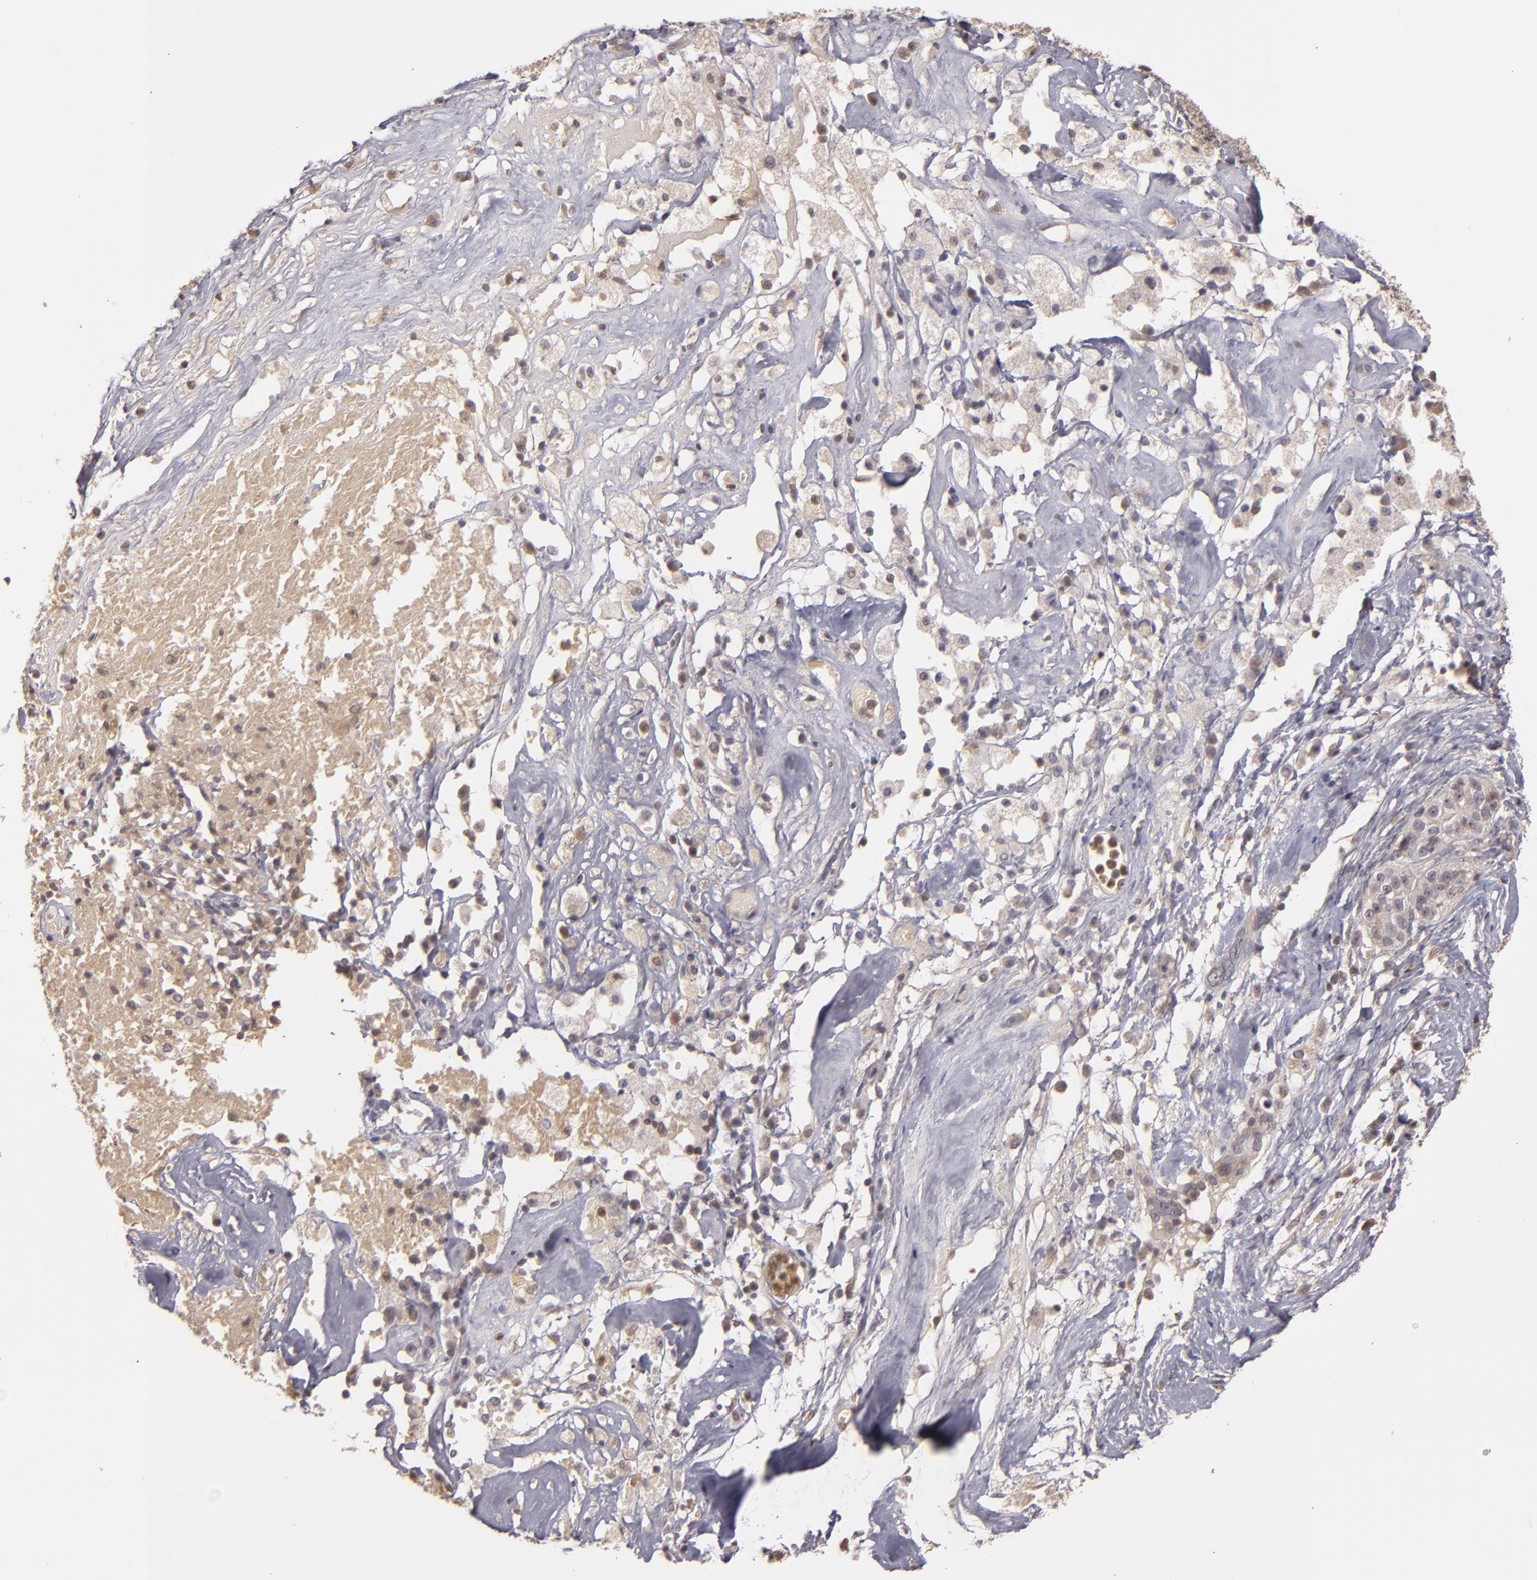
{"staining": {"intensity": "weak", "quantity": ">75%", "location": "cytoplasmic/membranous"}, "tissue": "ovarian cancer", "cell_type": "Tumor cells", "image_type": "cancer", "snomed": [{"axis": "morphology", "description": "Normal tissue, NOS"}, {"axis": "morphology", "description": "Cystadenocarcinoma, serous, NOS"}, {"axis": "topography", "description": "Ovary"}], "caption": "Tumor cells demonstrate low levels of weak cytoplasmic/membranous expression in approximately >75% of cells in ovarian serous cystadenocarcinoma.", "gene": "LRG1", "patient": {"sex": "female", "age": 62}}